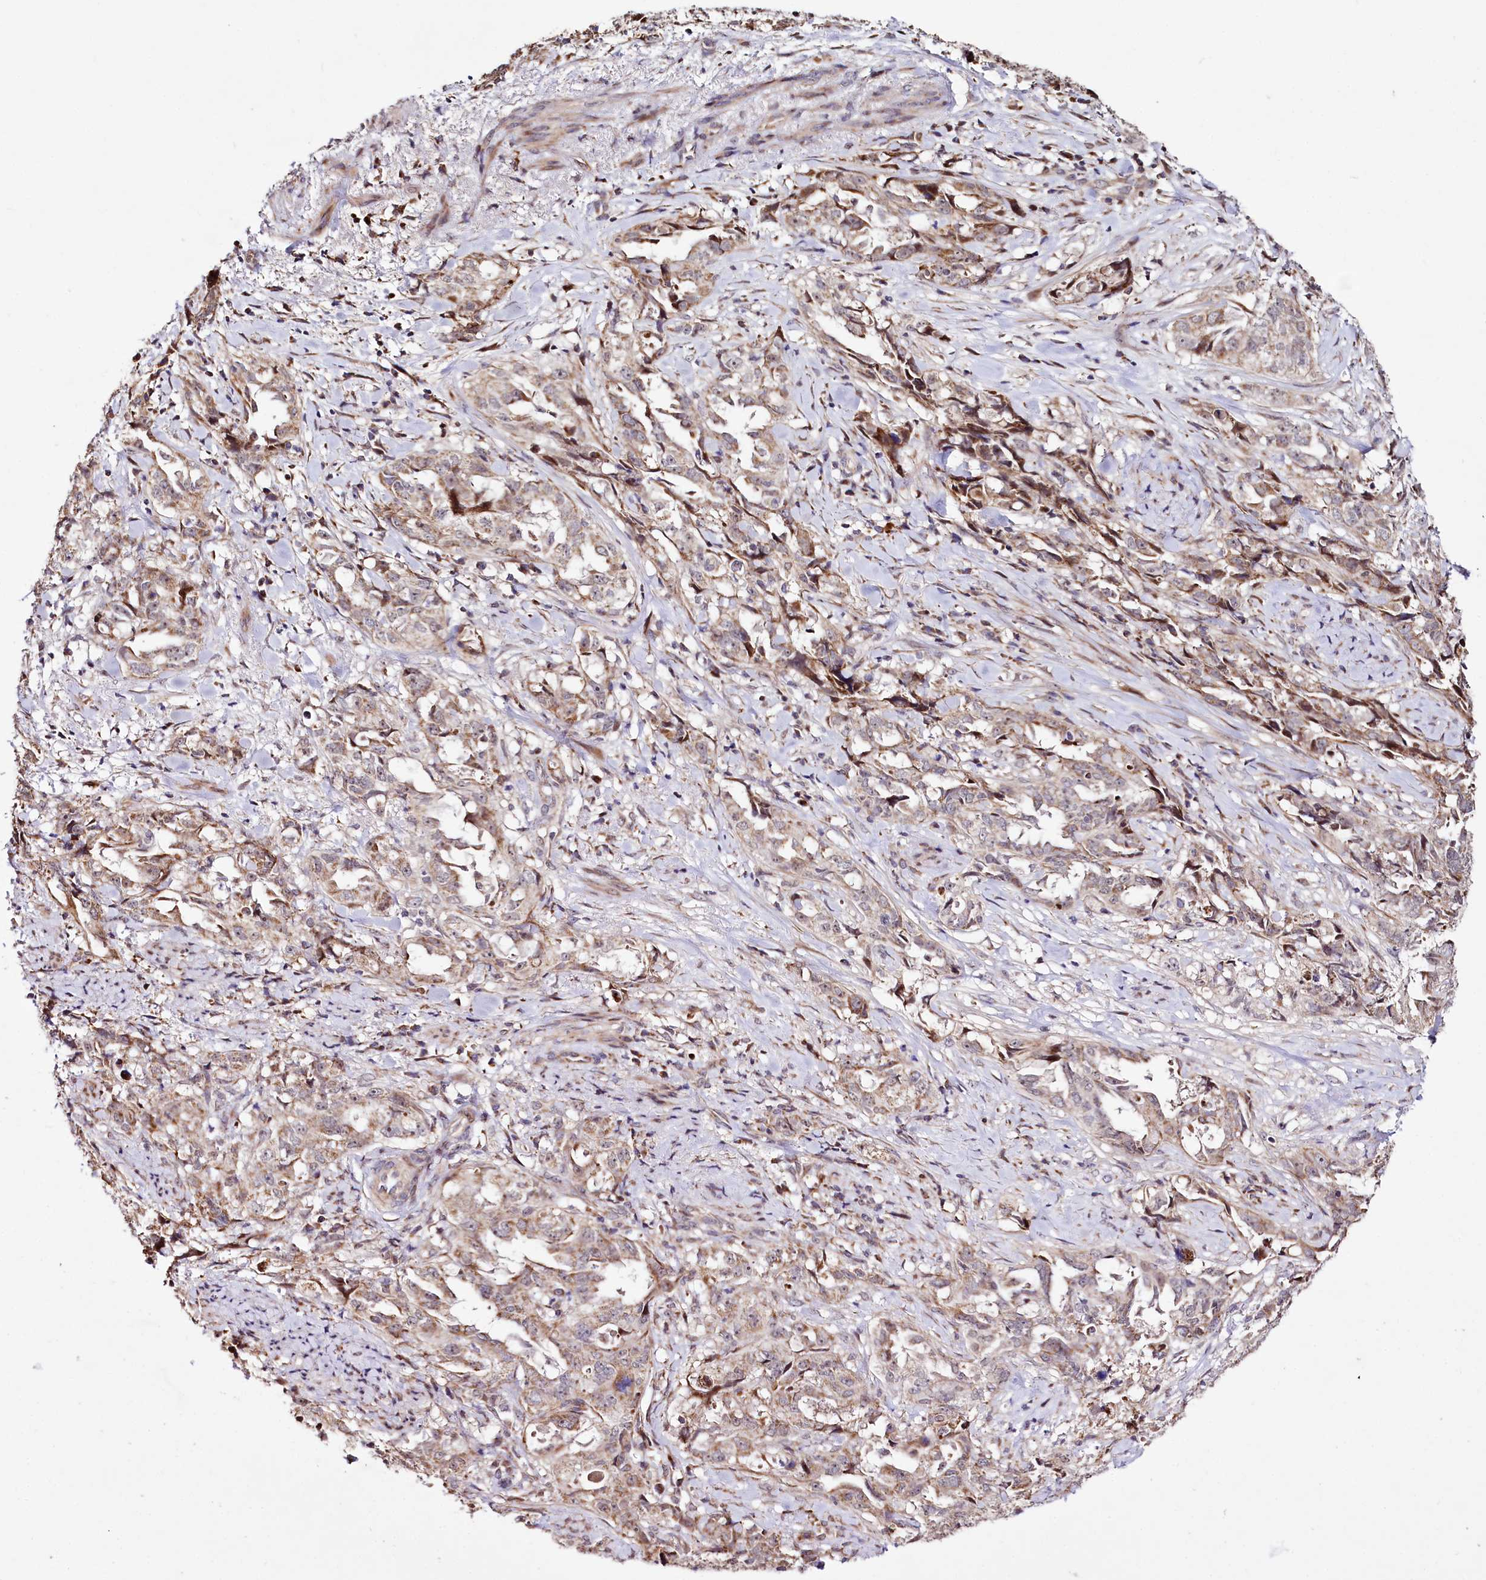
{"staining": {"intensity": "weak", "quantity": ">75%", "location": "cytoplasmic/membranous"}, "tissue": "endometrial cancer", "cell_type": "Tumor cells", "image_type": "cancer", "snomed": [{"axis": "morphology", "description": "Adenocarcinoma, NOS"}, {"axis": "topography", "description": "Endometrium"}], "caption": "The micrograph displays immunohistochemical staining of adenocarcinoma (endometrial). There is weak cytoplasmic/membranous staining is identified in approximately >75% of tumor cells.", "gene": "ST7", "patient": {"sex": "female", "age": 65}}